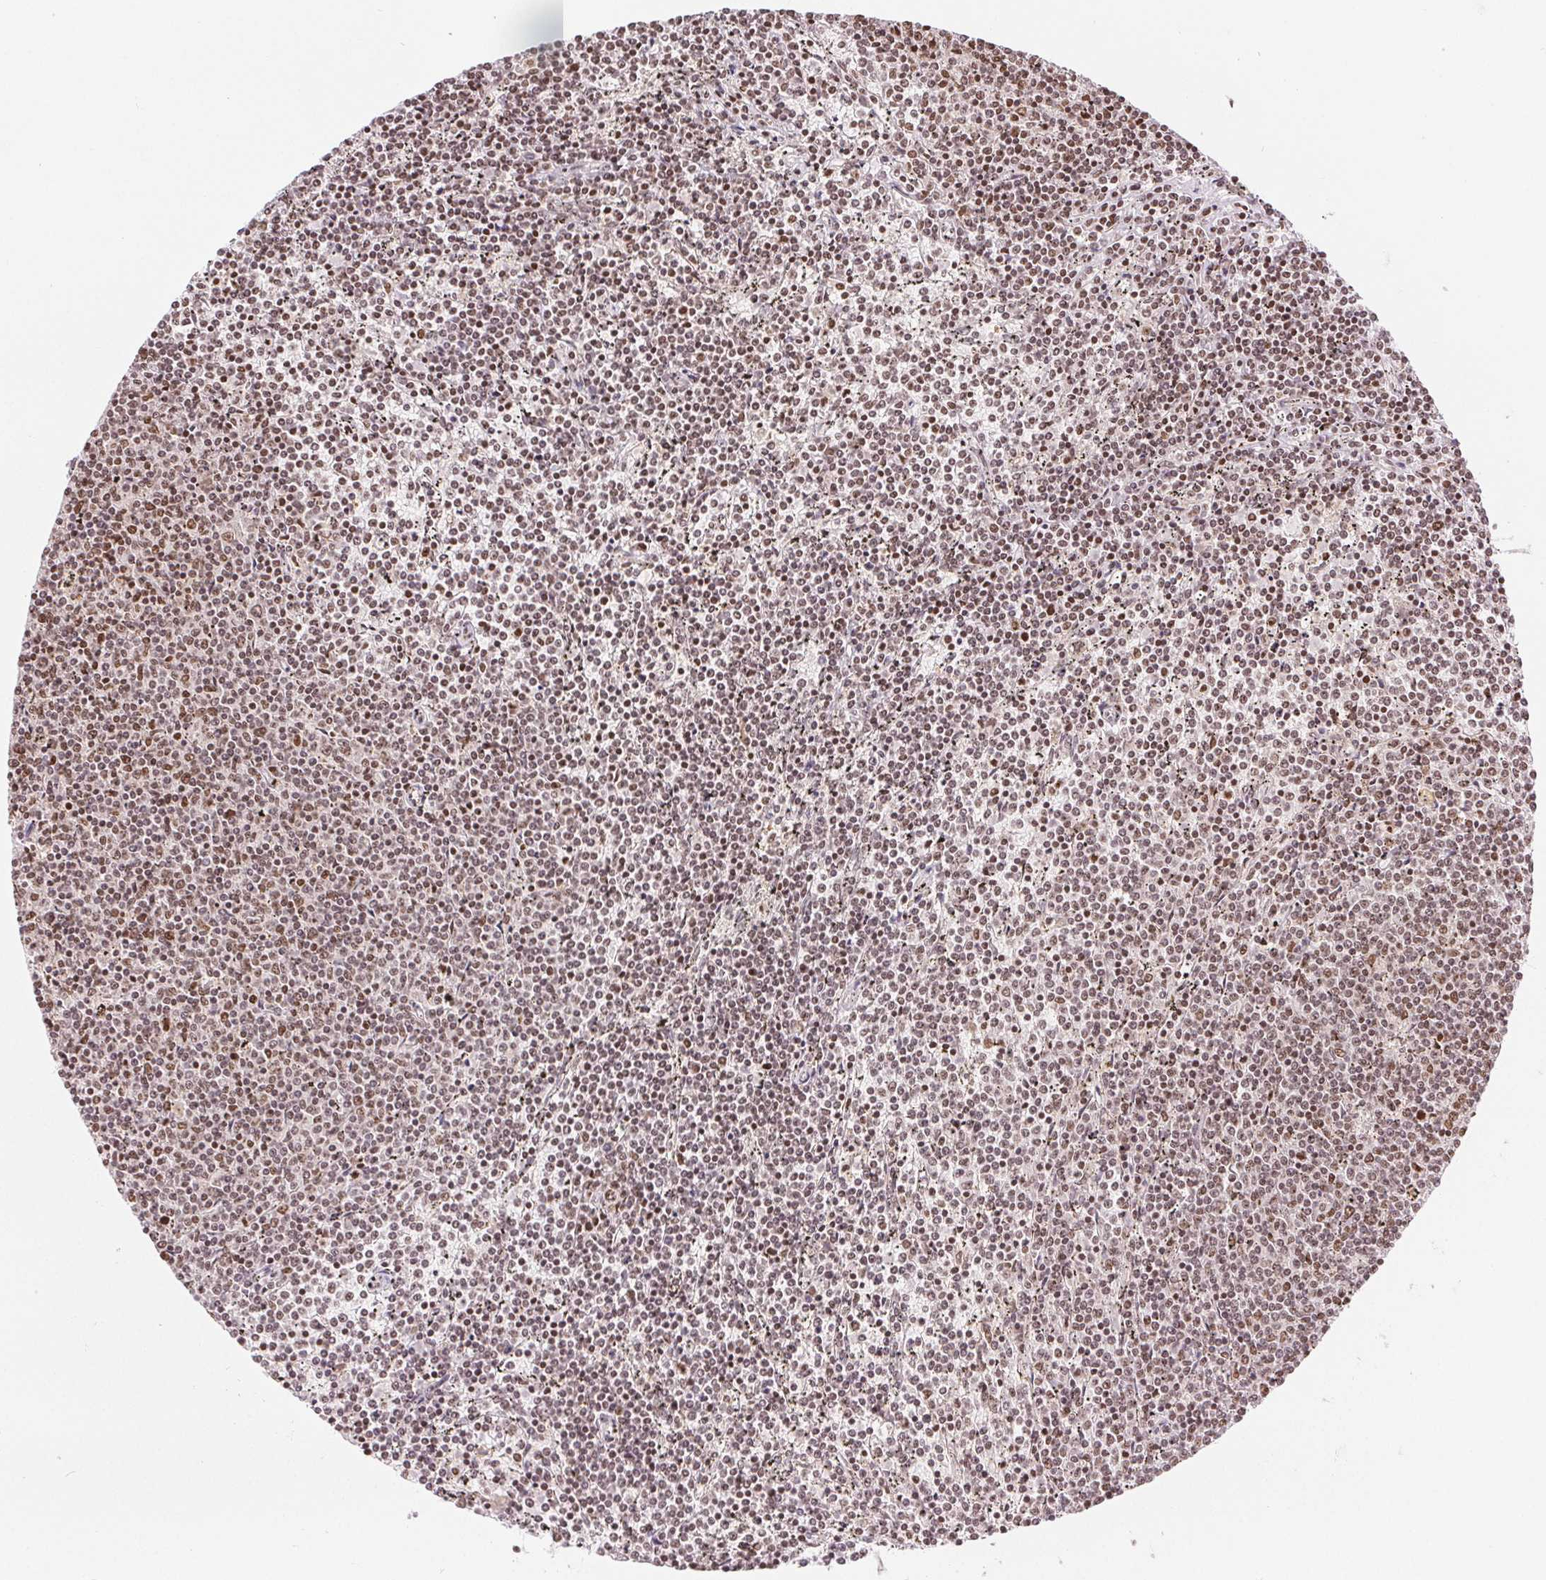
{"staining": {"intensity": "moderate", "quantity": "25%-75%", "location": "nuclear"}, "tissue": "lymphoma", "cell_type": "Tumor cells", "image_type": "cancer", "snomed": [{"axis": "morphology", "description": "Malignant lymphoma, non-Hodgkin's type, Low grade"}, {"axis": "topography", "description": "Spleen"}], "caption": "Protein expression analysis of lymphoma reveals moderate nuclear expression in approximately 25%-75% of tumor cells.", "gene": "DEK", "patient": {"sex": "female", "age": 50}}